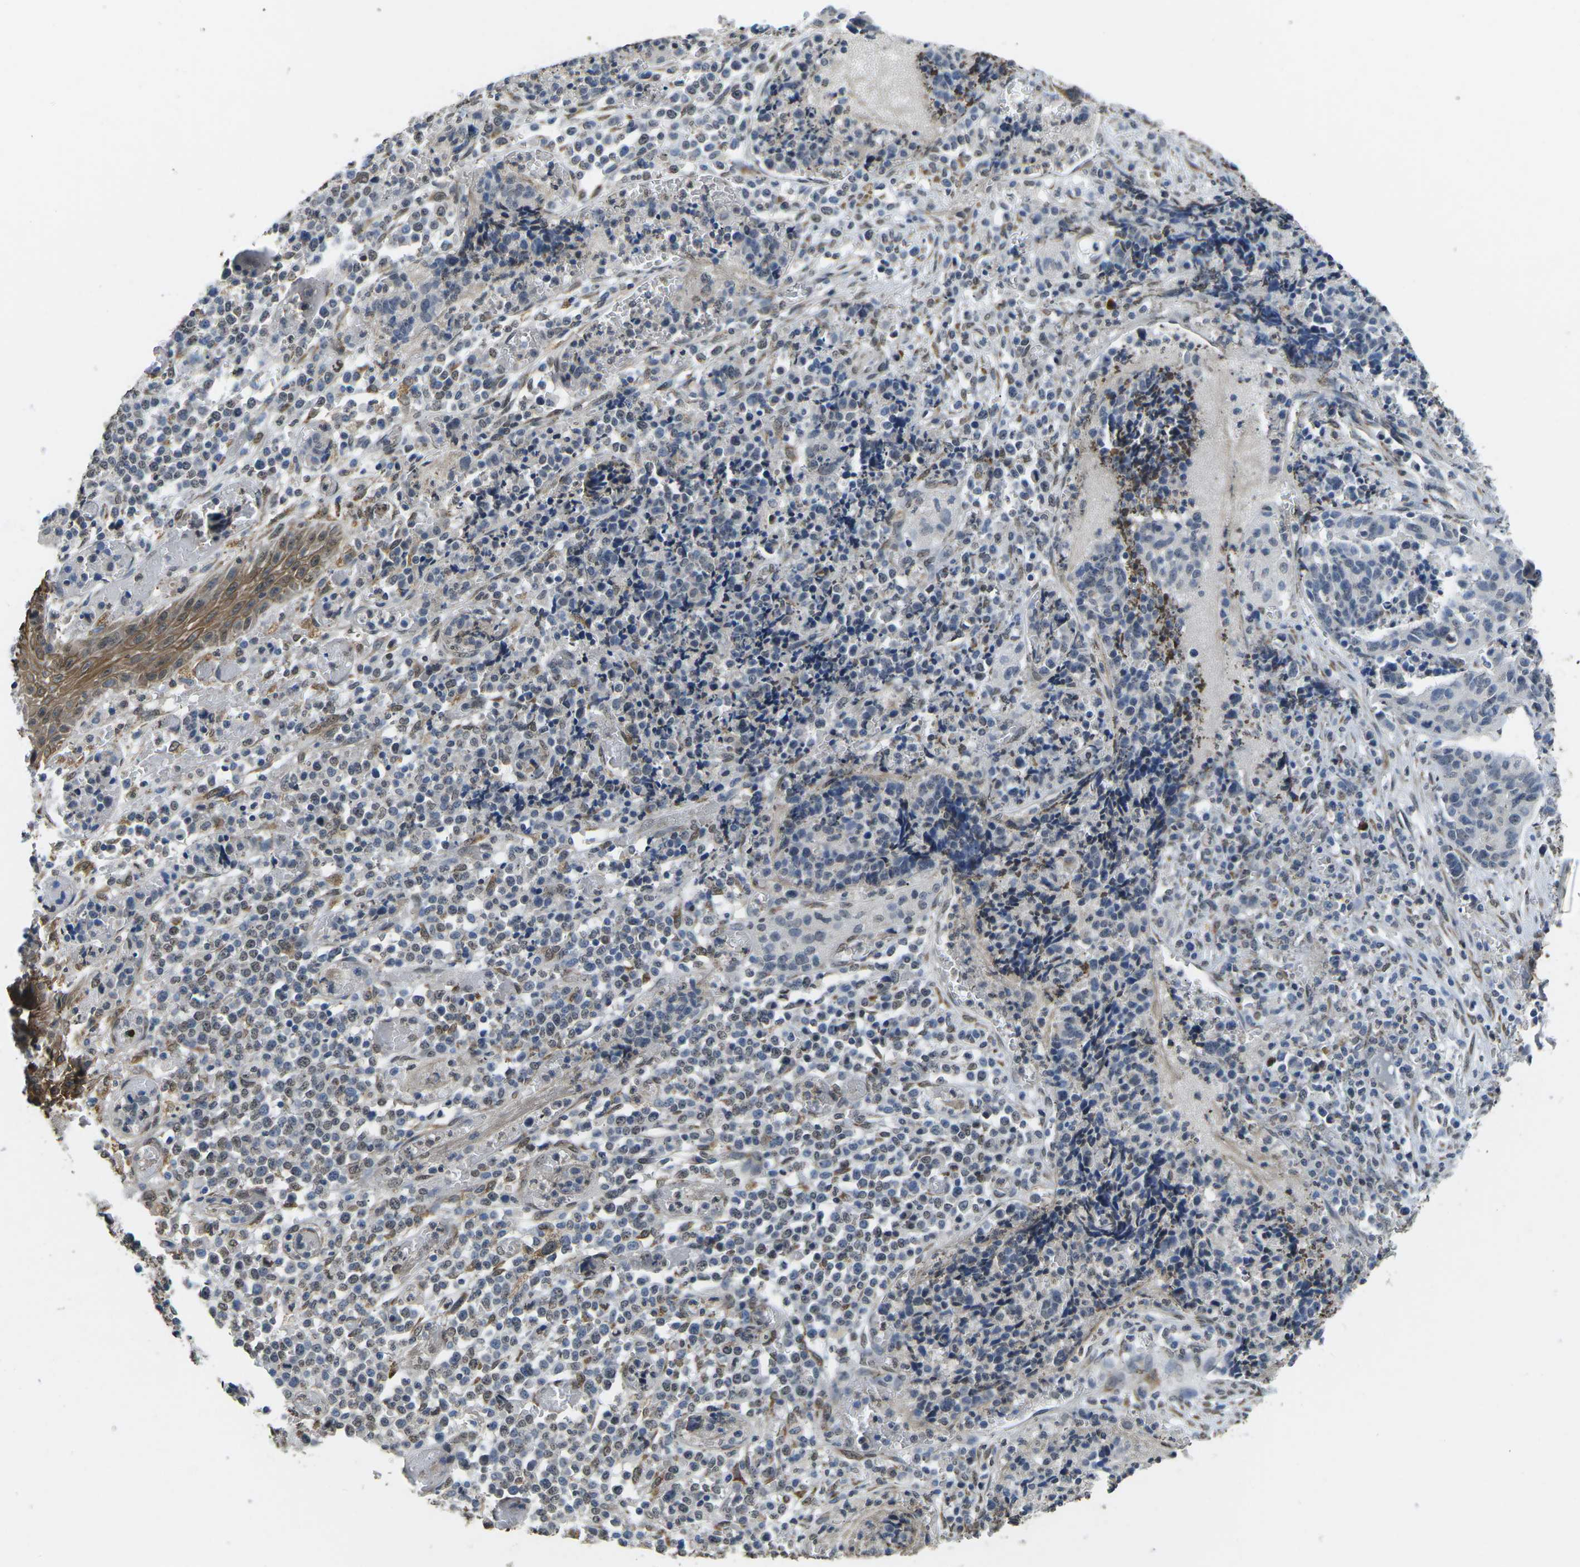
{"staining": {"intensity": "negative", "quantity": "none", "location": "none"}, "tissue": "cervical cancer", "cell_type": "Tumor cells", "image_type": "cancer", "snomed": [{"axis": "morphology", "description": "Squamous cell carcinoma, NOS"}, {"axis": "topography", "description": "Cervix"}], "caption": "Photomicrograph shows no protein expression in tumor cells of squamous cell carcinoma (cervical) tissue.", "gene": "SCNN1B", "patient": {"sex": "female", "age": 35}}